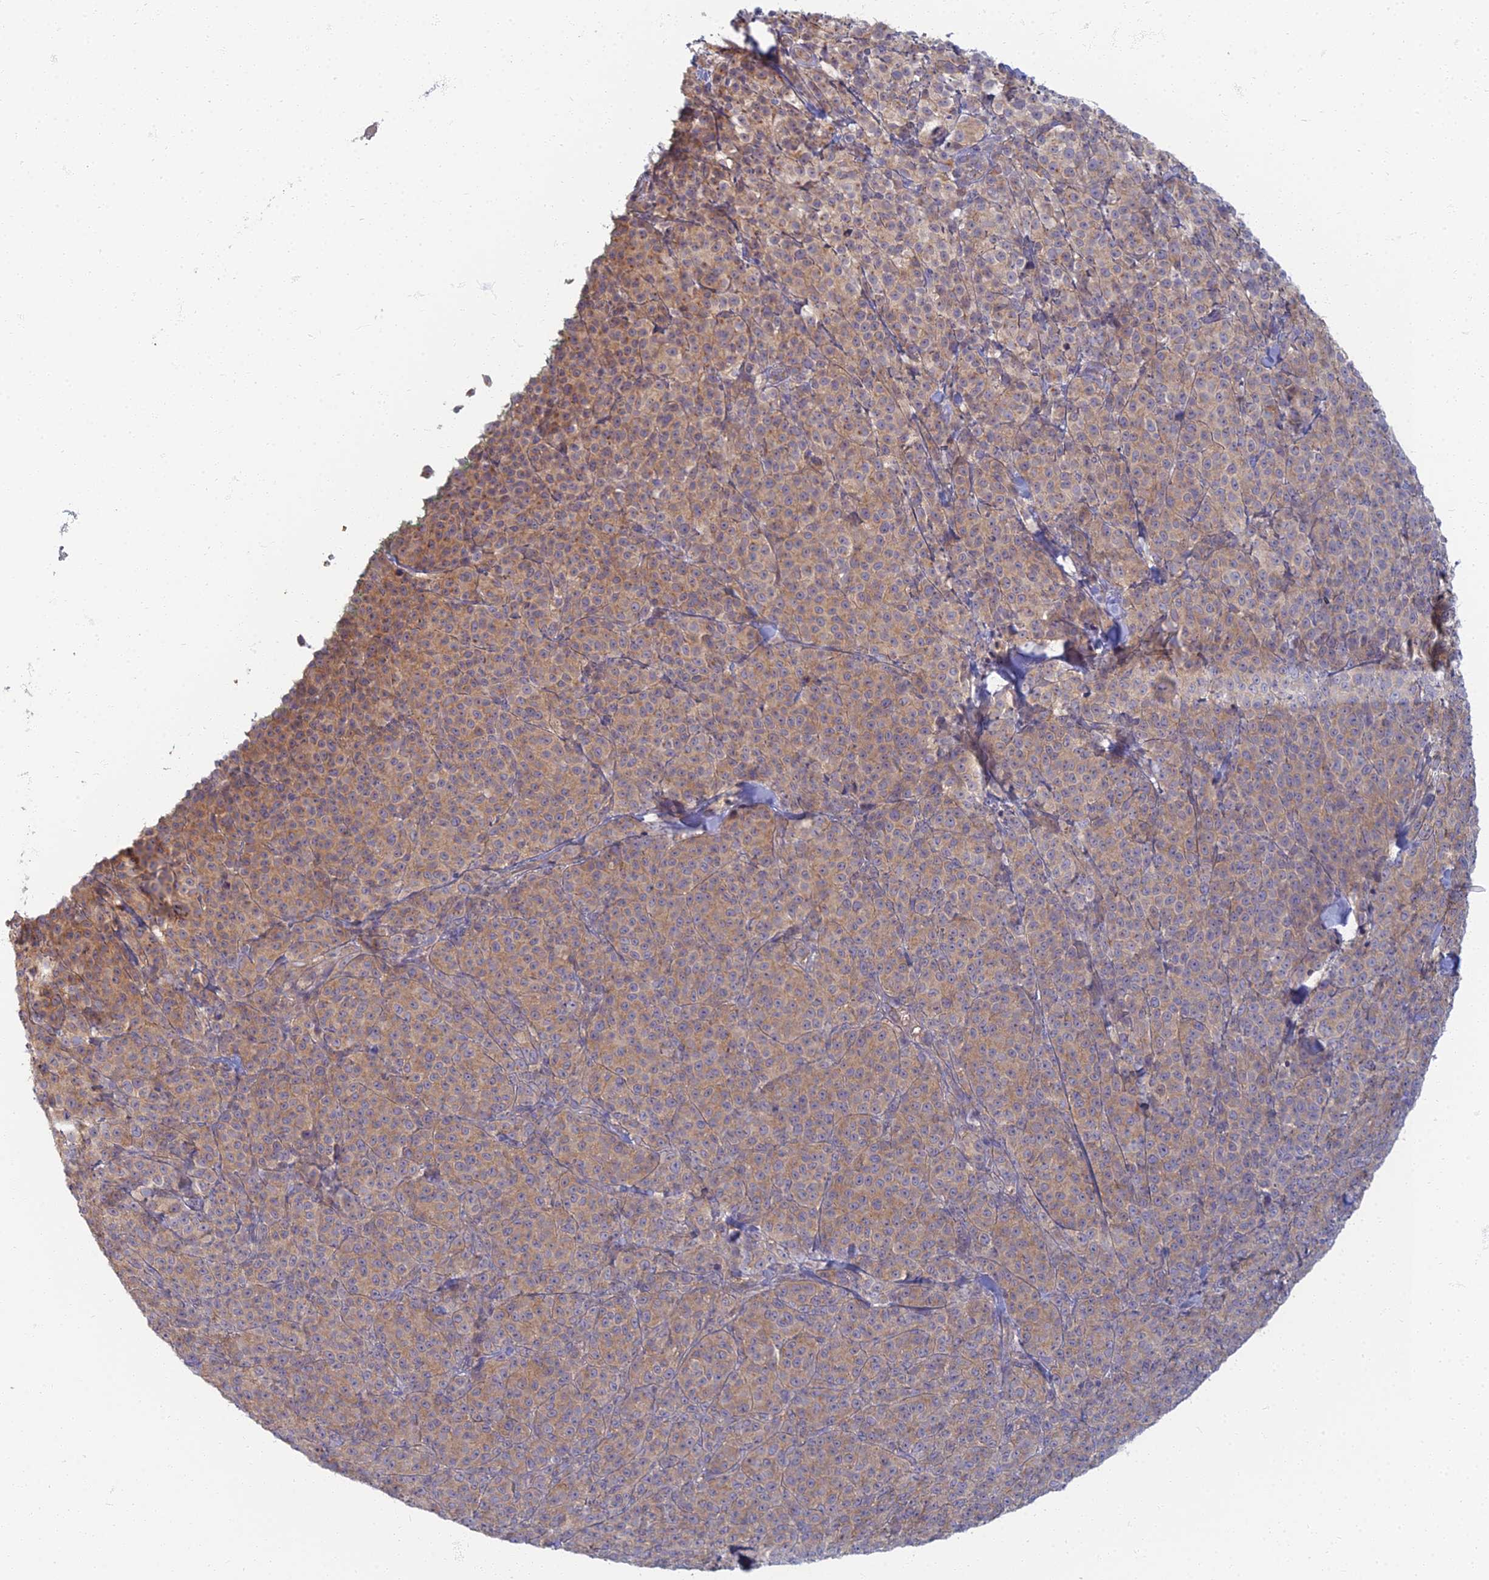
{"staining": {"intensity": "weak", "quantity": ">75%", "location": "cytoplasmic/membranous"}, "tissue": "melanoma", "cell_type": "Tumor cells", "image_type": "cancer", "snomed": [{"axis": "morphology", "description": "Normal tissue, NOS"}, {"axis": "morphology", "description": "Malignant melanoma, NOS"}, {"axis": "topography", "description": "Skin"}], "caption": "IHC staining of malignant melanoma, which reveals low levels of weak cytoplasmic/membranous expression in about >75% of tumor cells indicating weak cytoplasmic/membranous protein staining. The staining was performed using DAB (brown) for protein detection and nuclei were counterstained in hematoxylin (blue).", "gene": "PROX2", "patient": {"sex": "female", "age": 34}}